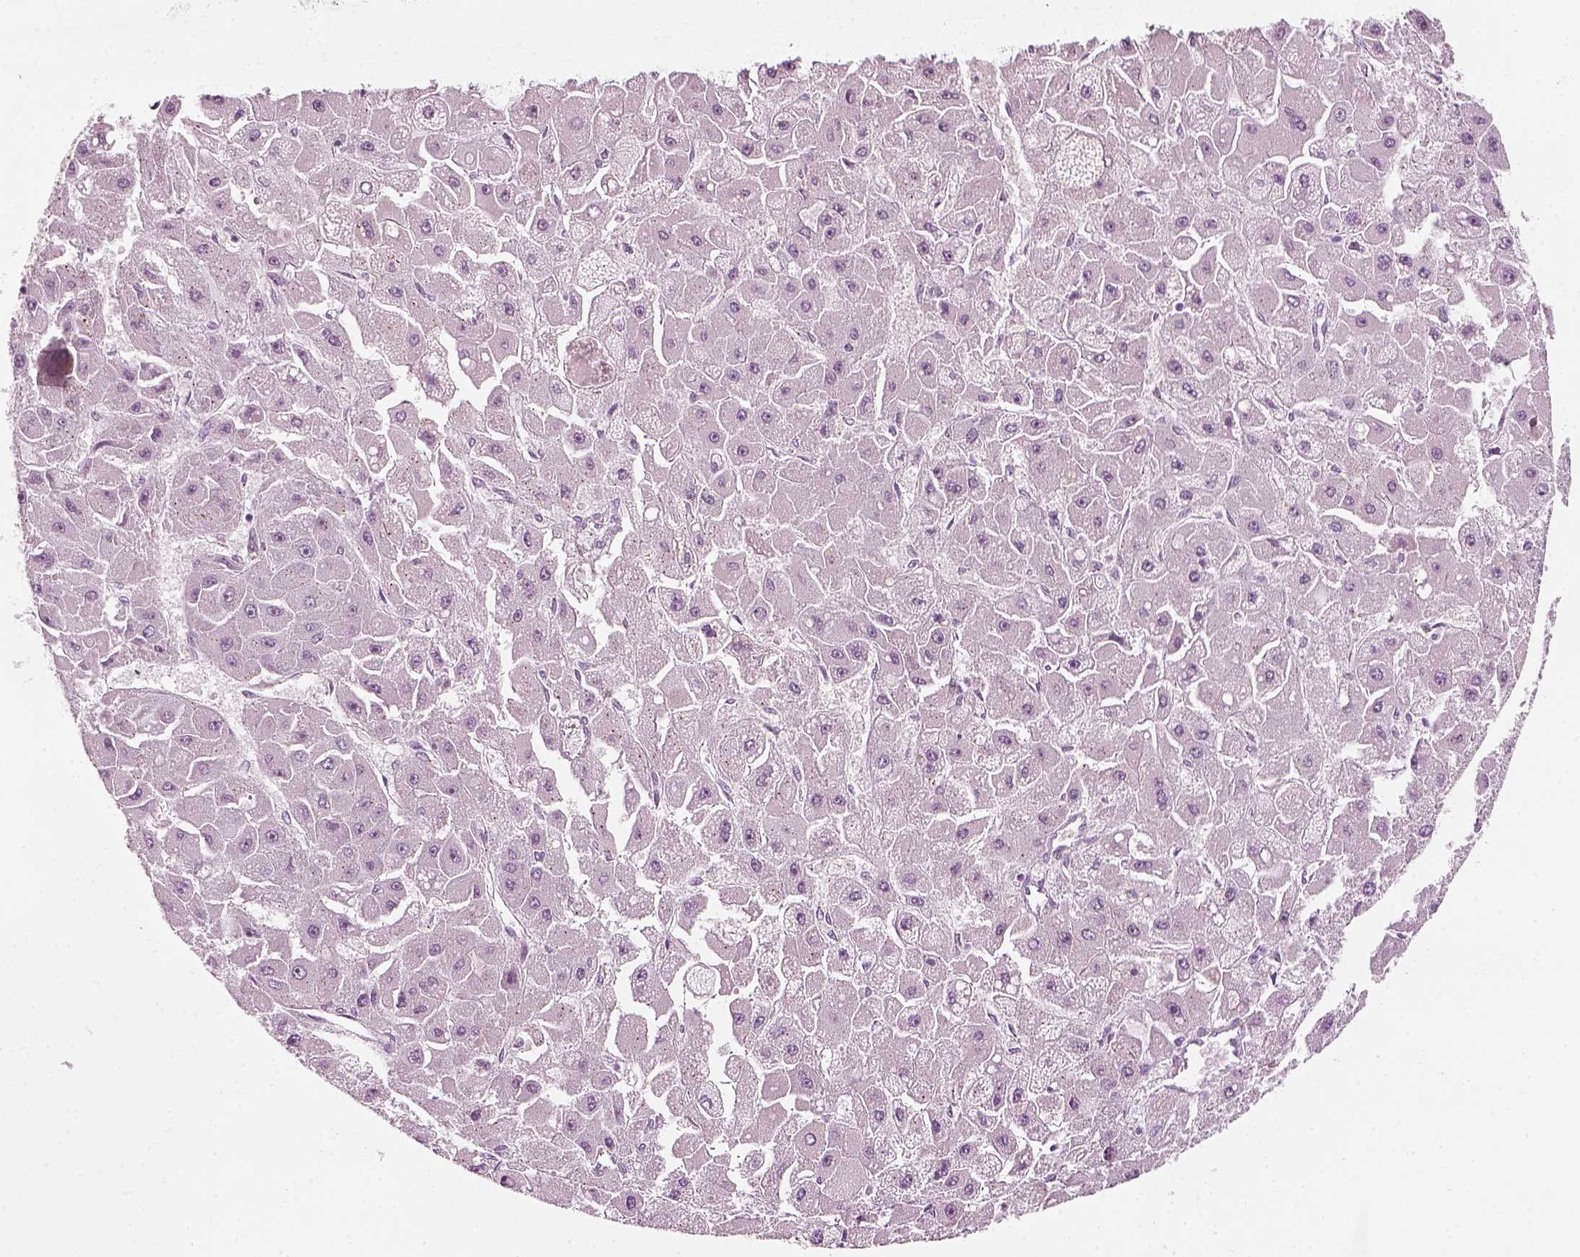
{"staining": {"intensity": "negative", "quantity": "none", "location": "none"}, "tissue": "liver cancer", "cell_type": "Tumor cells", "image_type": "cancer", "snomed": [{"axis": "morphology", "description": "Carcinoma, Hepatocellular, NOS"}, {"axis": "topography", "description": "Liver"}], "caption": "The micrograph demonstrates no staining of tumor cells in liver cancer.", "gene": "MLIP", "patient": {"sex": "female", "age": 25}}